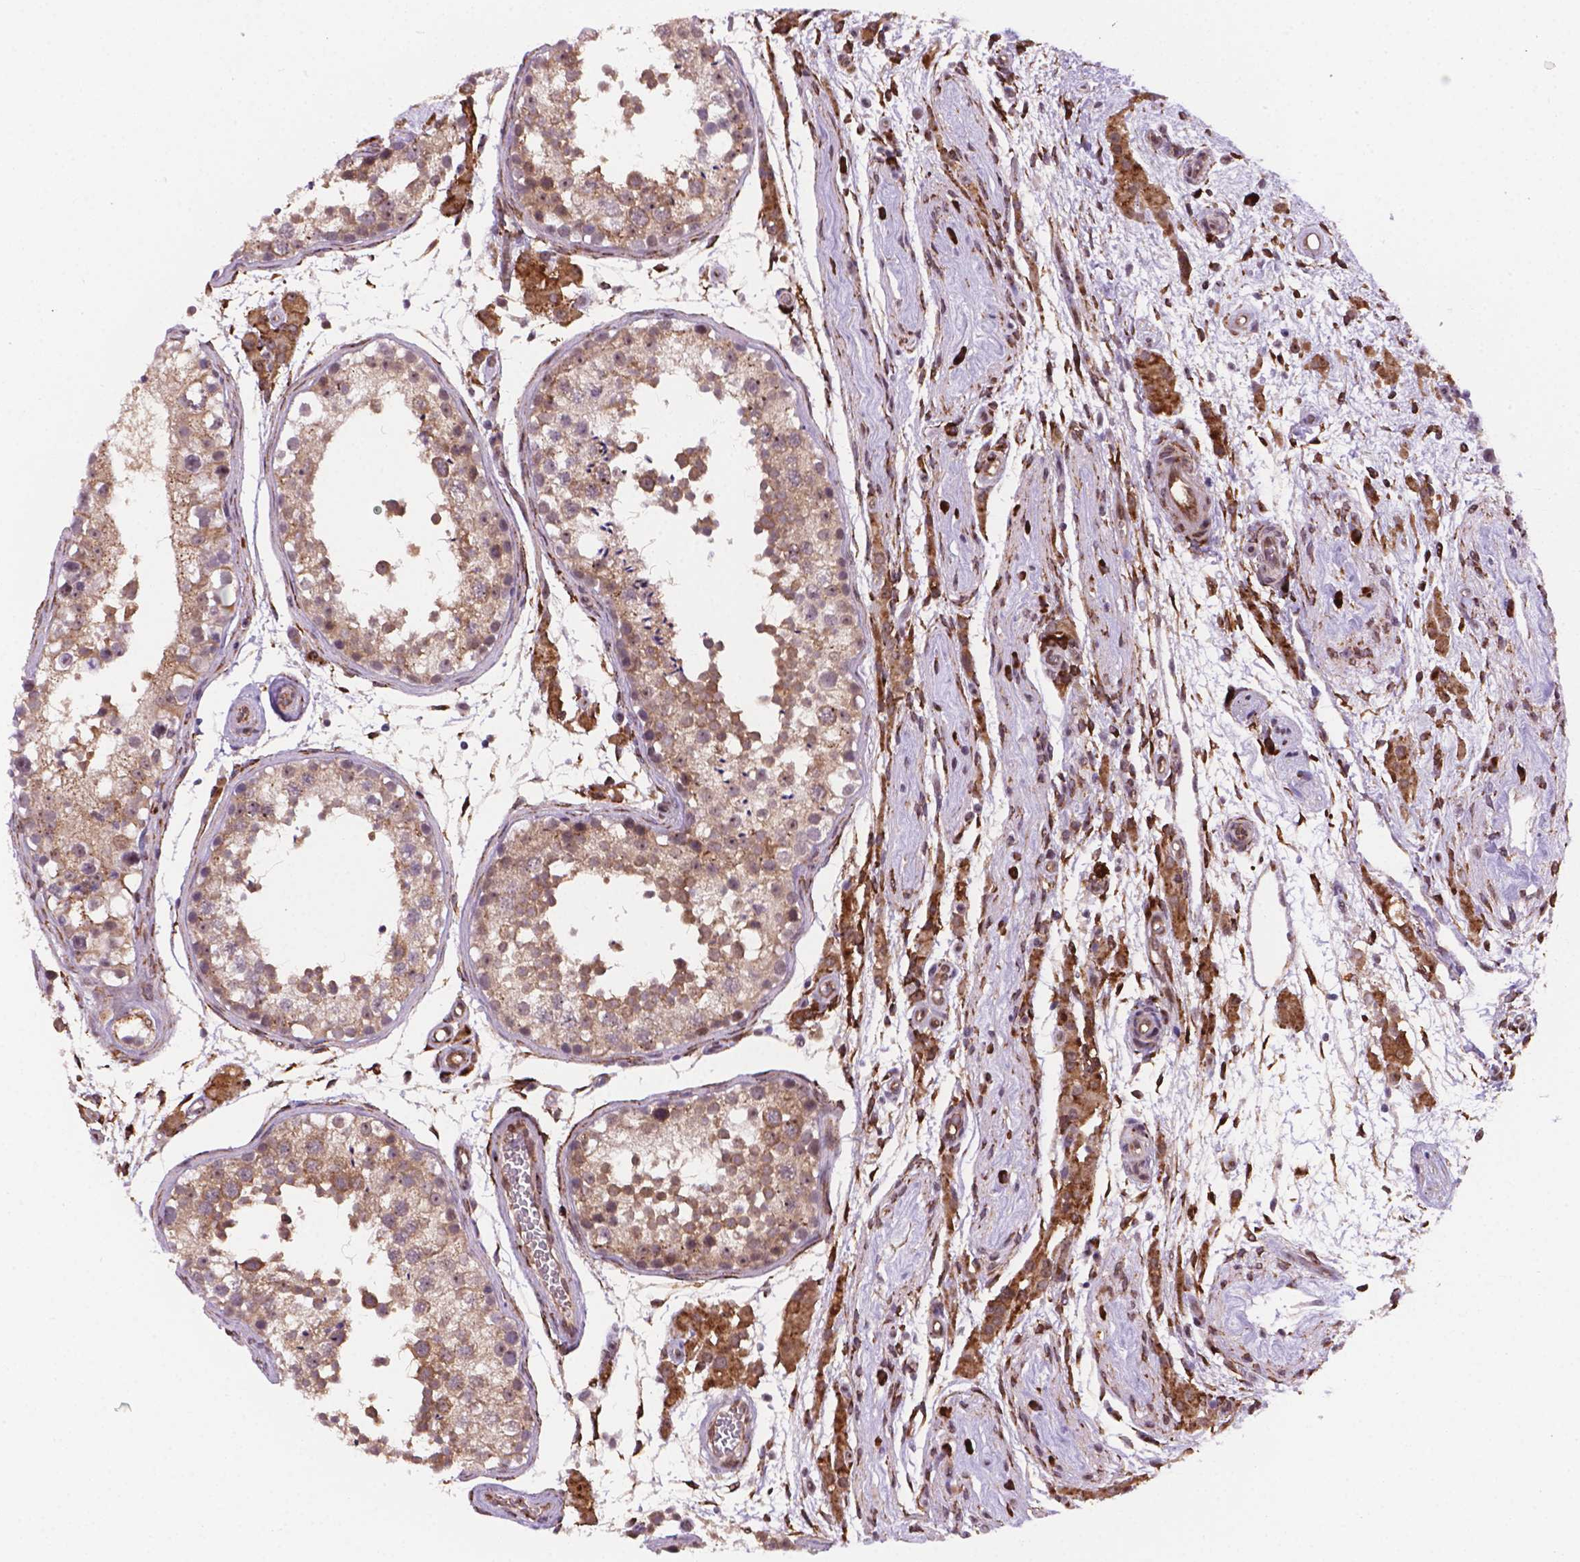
{"staining": {"intensity": "moderate", "quantity": ">75%", "location": "cytoplasmic/membranous,nuclear"}, "tissue": "testis", "cell_type": "Cells in seminiferous ducts", "image_type": "normal", "snomed": [{"axis": "morphology", "description": "Normal tissue, NOS"}, {"axis": "morphology", "description": "Seminoma, NOS"}, {"axis": "topography", "description": "Testis"}], "caption": "DAB immunohistochemical staining of benign testis exhibits moderate cytoplasmic/membranous,nuclear protein staining in about >75% of cells in seminiferous ducts.", "gene": "FNIP1", "patient": {"sex": "male", "age": 29}}